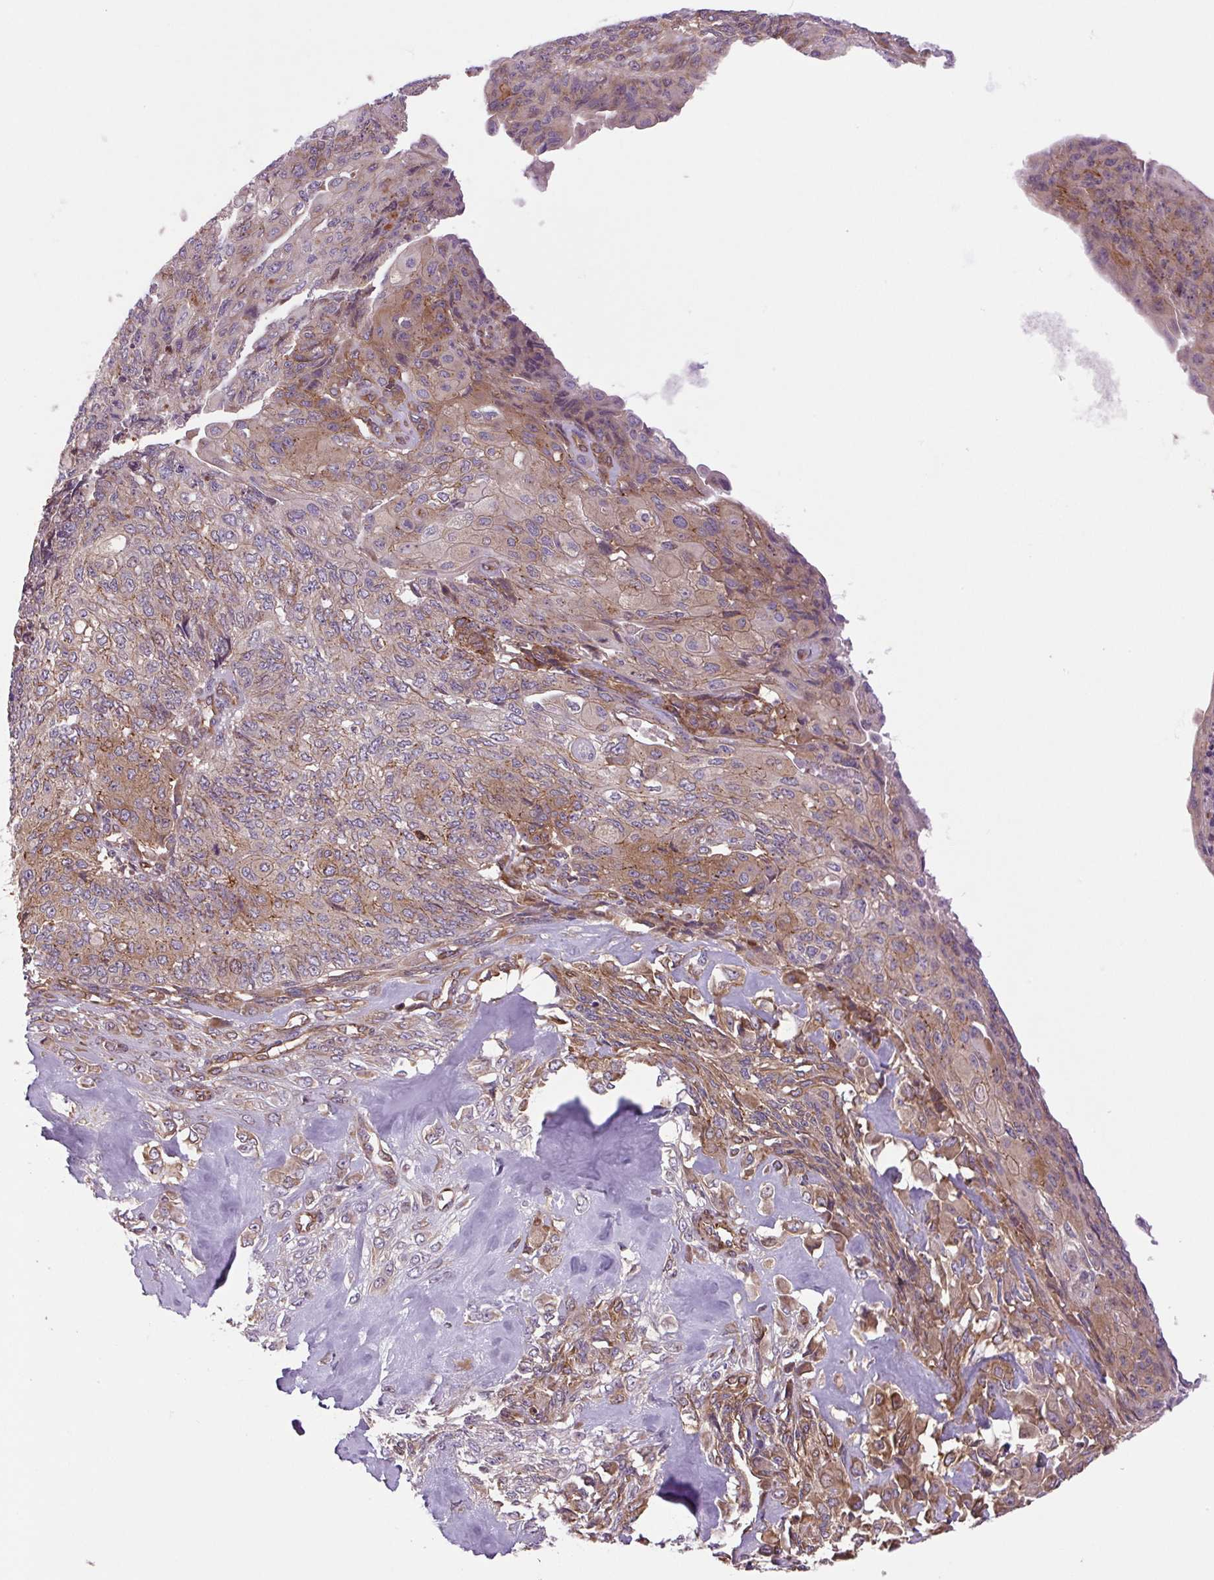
{"staining": {"intensity": "moderate", "quantity": "25%-75%", "location": "cytoplasmic/membranous"}, "tissue": "endometrial cancer", "cell_type": "Tumor cells", "image_type": "cancer", "snomed": [{"axis": "morphology", "description": "Adenocarcinoma, NOS"}, {"axis": "topography", "description": "Endometrium"}], "caption": "Approximately 25%-75% of tumor cells in human endometrial adenocarcinoma exhibit moderate cytoplasmic/membranous protein expression as visualized by brown immunohistochemical staining.", "gene": "SEPTIN10", "patient": {"sex": "female", "age": 32}}